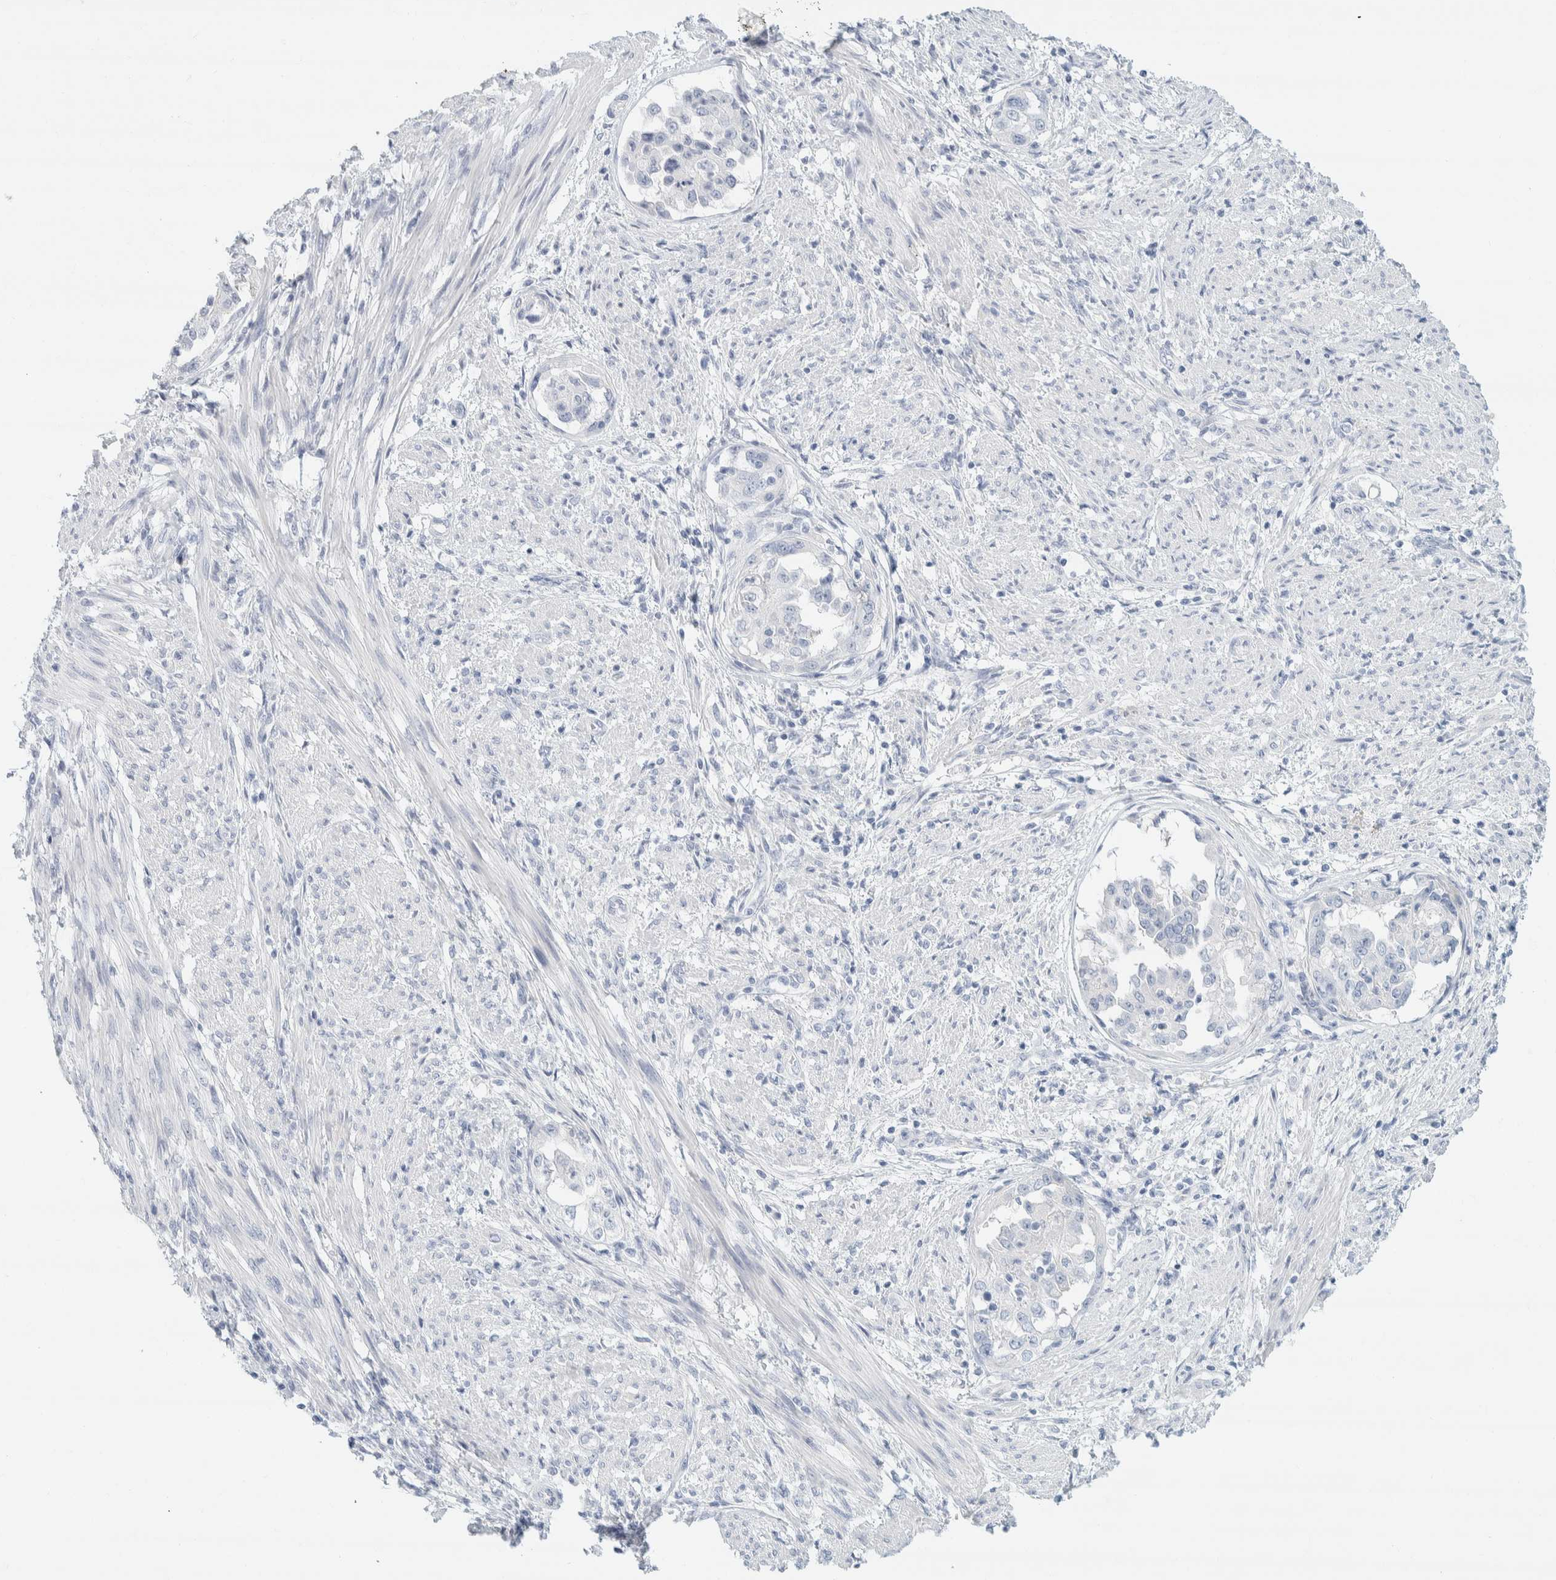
{"staining": {"intensity": "negative", "quantity": "none", "location": "none"}, "tissue": "endometrial cancer", "cell_type": "Tumor cells", "image_type": "cancer", "snomed": [{"axis": "morphology", "description": "Adenocarcinoma, NOS"}, {"axis": "topography", "description": "Endometrium"}], "caption": "Endometrial cancer stained for a protein using immunohistochemistry displays no expression tumor cells.", "gene": "ALOX12B", "patient": {"sex": "female", "age": 85}}